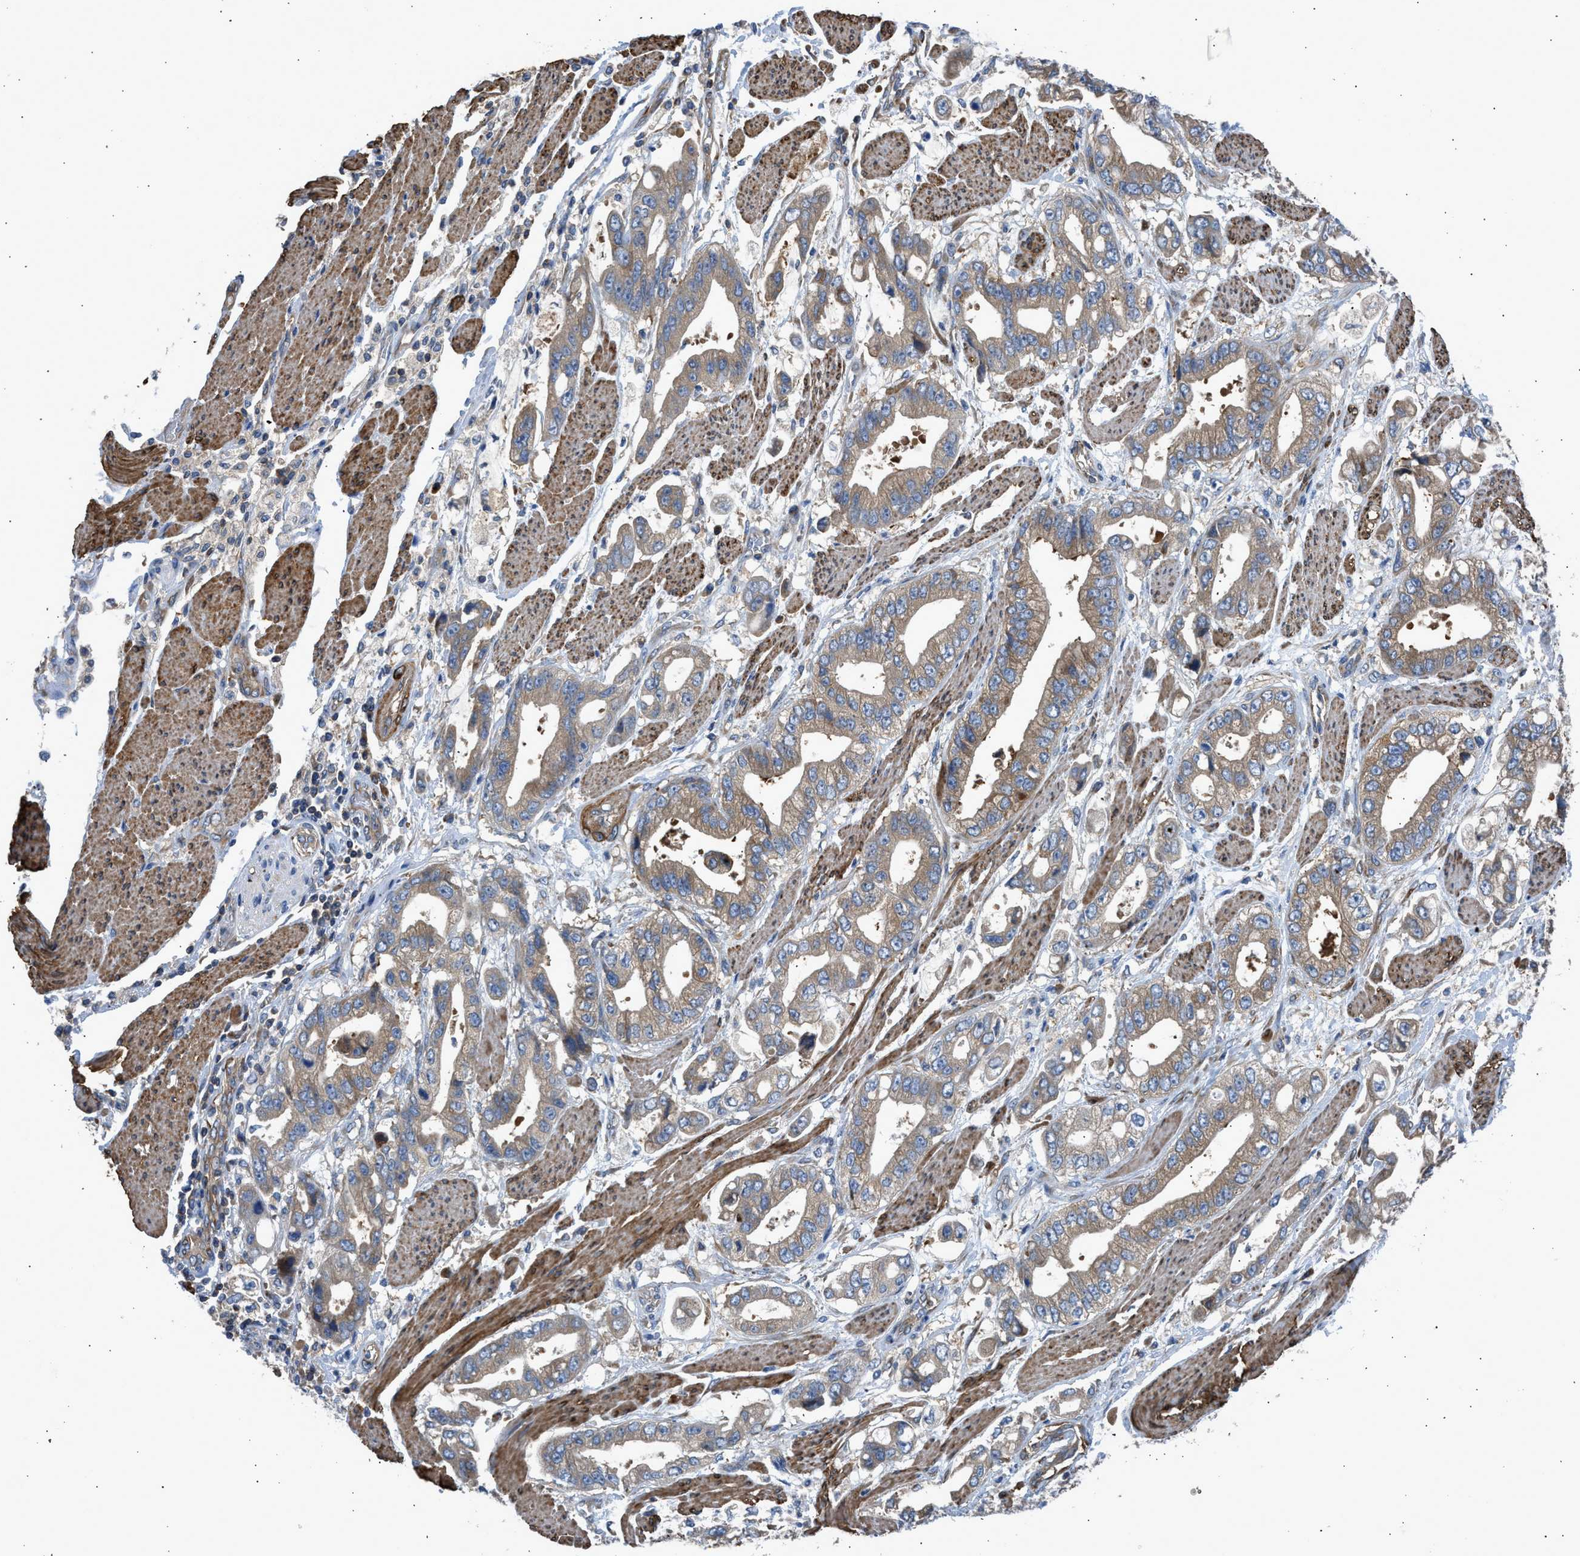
{"staining": {"intensity": "moderate", "quantity": ">75%", "location": "cytoplasmic/membranous"}, "tissue": "stomach cancer", "cell_type": "Tumor cells", "image_type": "cancer", "snomed": [{"axis": "morphology", "description": "Normal tissue, NOS"}, {"axis": "morphology", "description": "Adenocarcinoma, NOS"}, {"axis": "topography", "description": "Stomach"}], "caption": "Stomach adenocarcinoma stained with a brown dye reveals moderate cytoplasmic/membranous positive staining in approximately >75% of tumor cells.", "gene": "CHKB", "patient": {"sex": "male", "age": 62}}